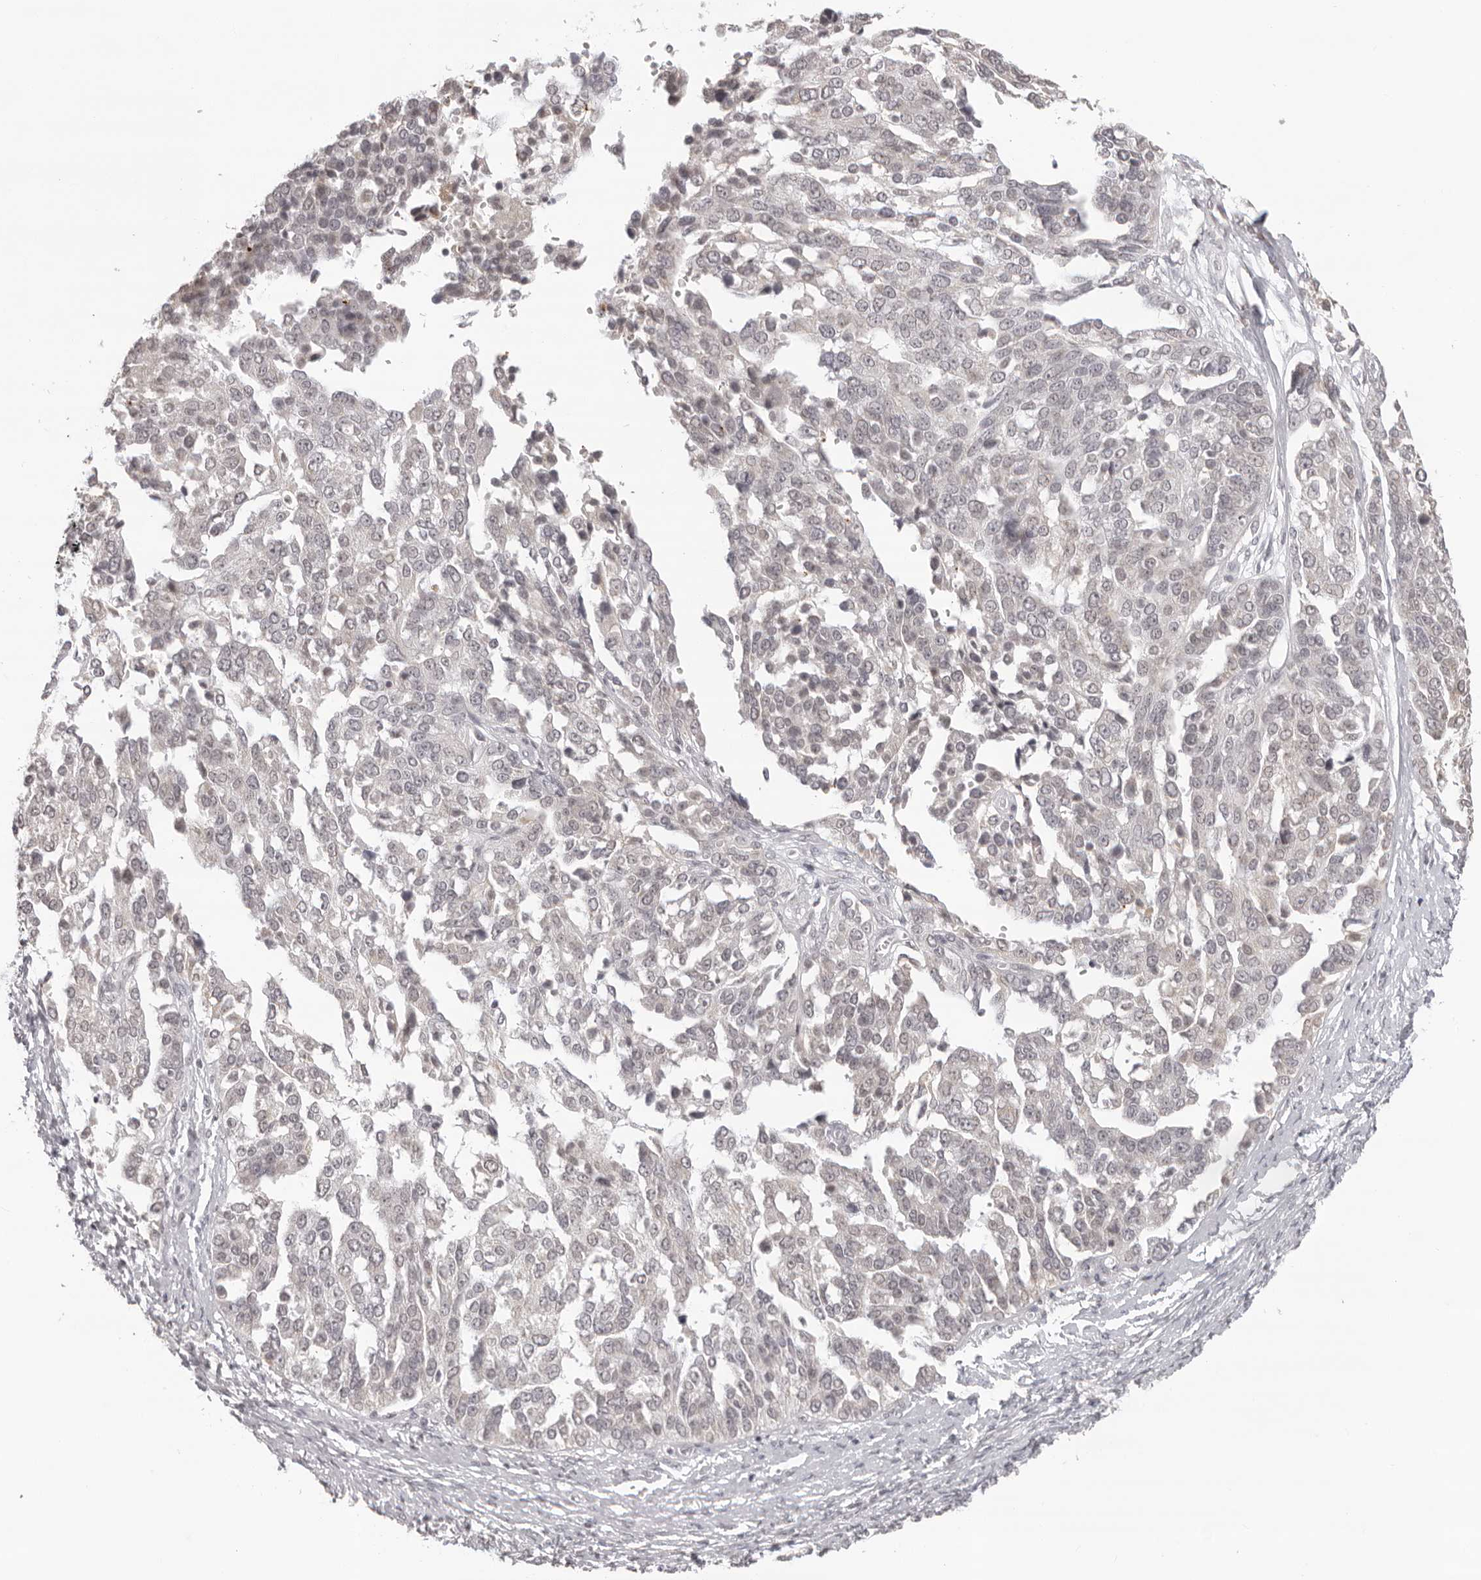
{"staining": {"intensity": "negative", "quantity": "none", "location": "none"}, "tissue": "ovarian cancer", "cell_type": "Tumor cells", "image_type": "cancer", "snomed": [{"axis": "morphology", "description": "Cystadenocarcinoma, serous, NOS"}, {"axis": "topography", "description": "Ovary"}], "caption": "Serous cystadenocarcinoma (ovarian) stained for a protein using IHC shows no staining tumor cells.", "gene": "NTM", "patient": {"sex": "female", "age": 44}}